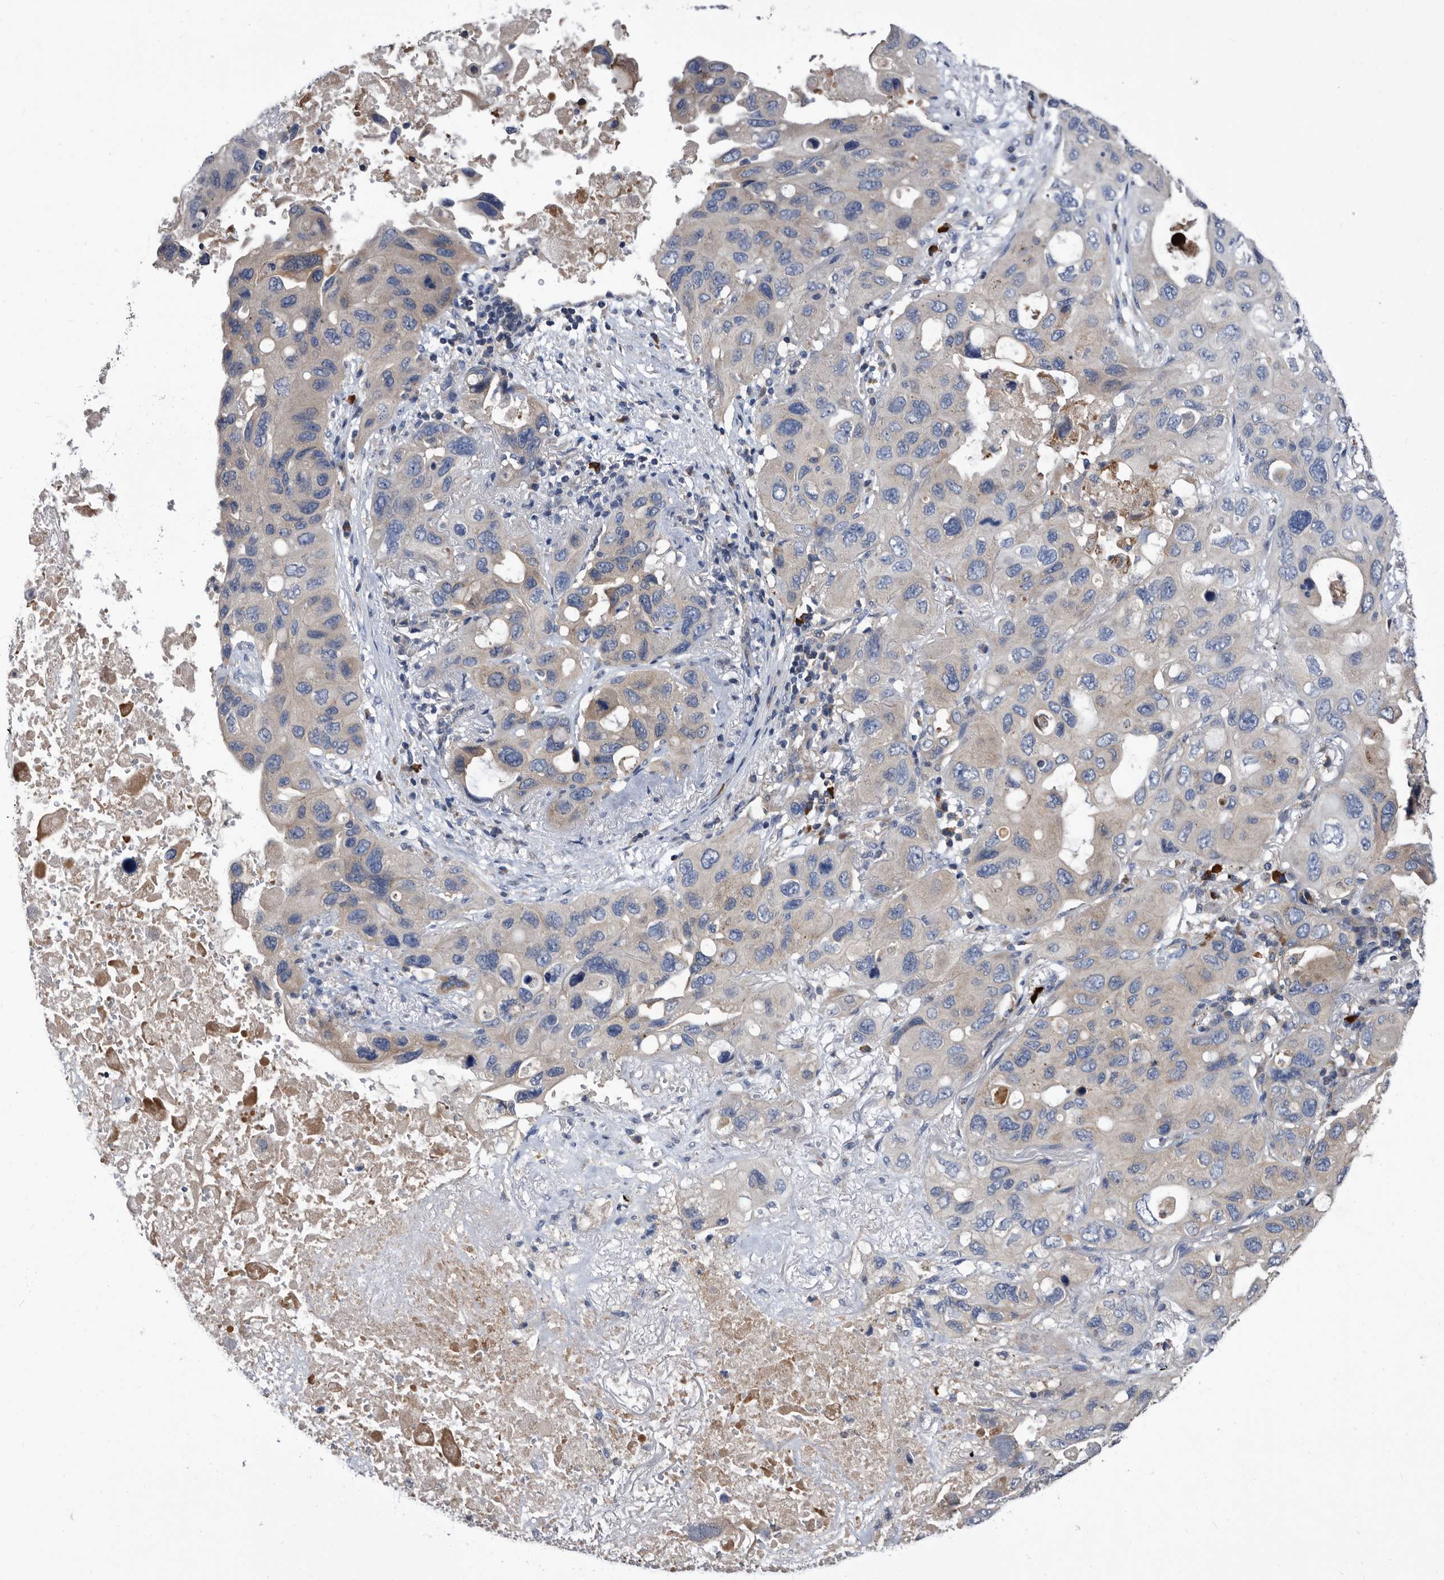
{"staining": {"intensity": "negative", "quantity": "none", "location": "none"}, "tissue": "lung cancer", "cell_type": "Tumor cells", "image_type": "cancer", "snomed": [{"axis": "morphology", "description": "Squamous cell carcinoma, NOS"}, {"axis": "topography", "description": "Lung"}], "caption": "Immunohistochemistry (IHC) micrograph of lung squamous cell carcinoma stained for a protein (brown), which reveals no positivity in tumor cells.", "gene": "DTNBP1", "patient": {"sex": "female", "age": 73}}